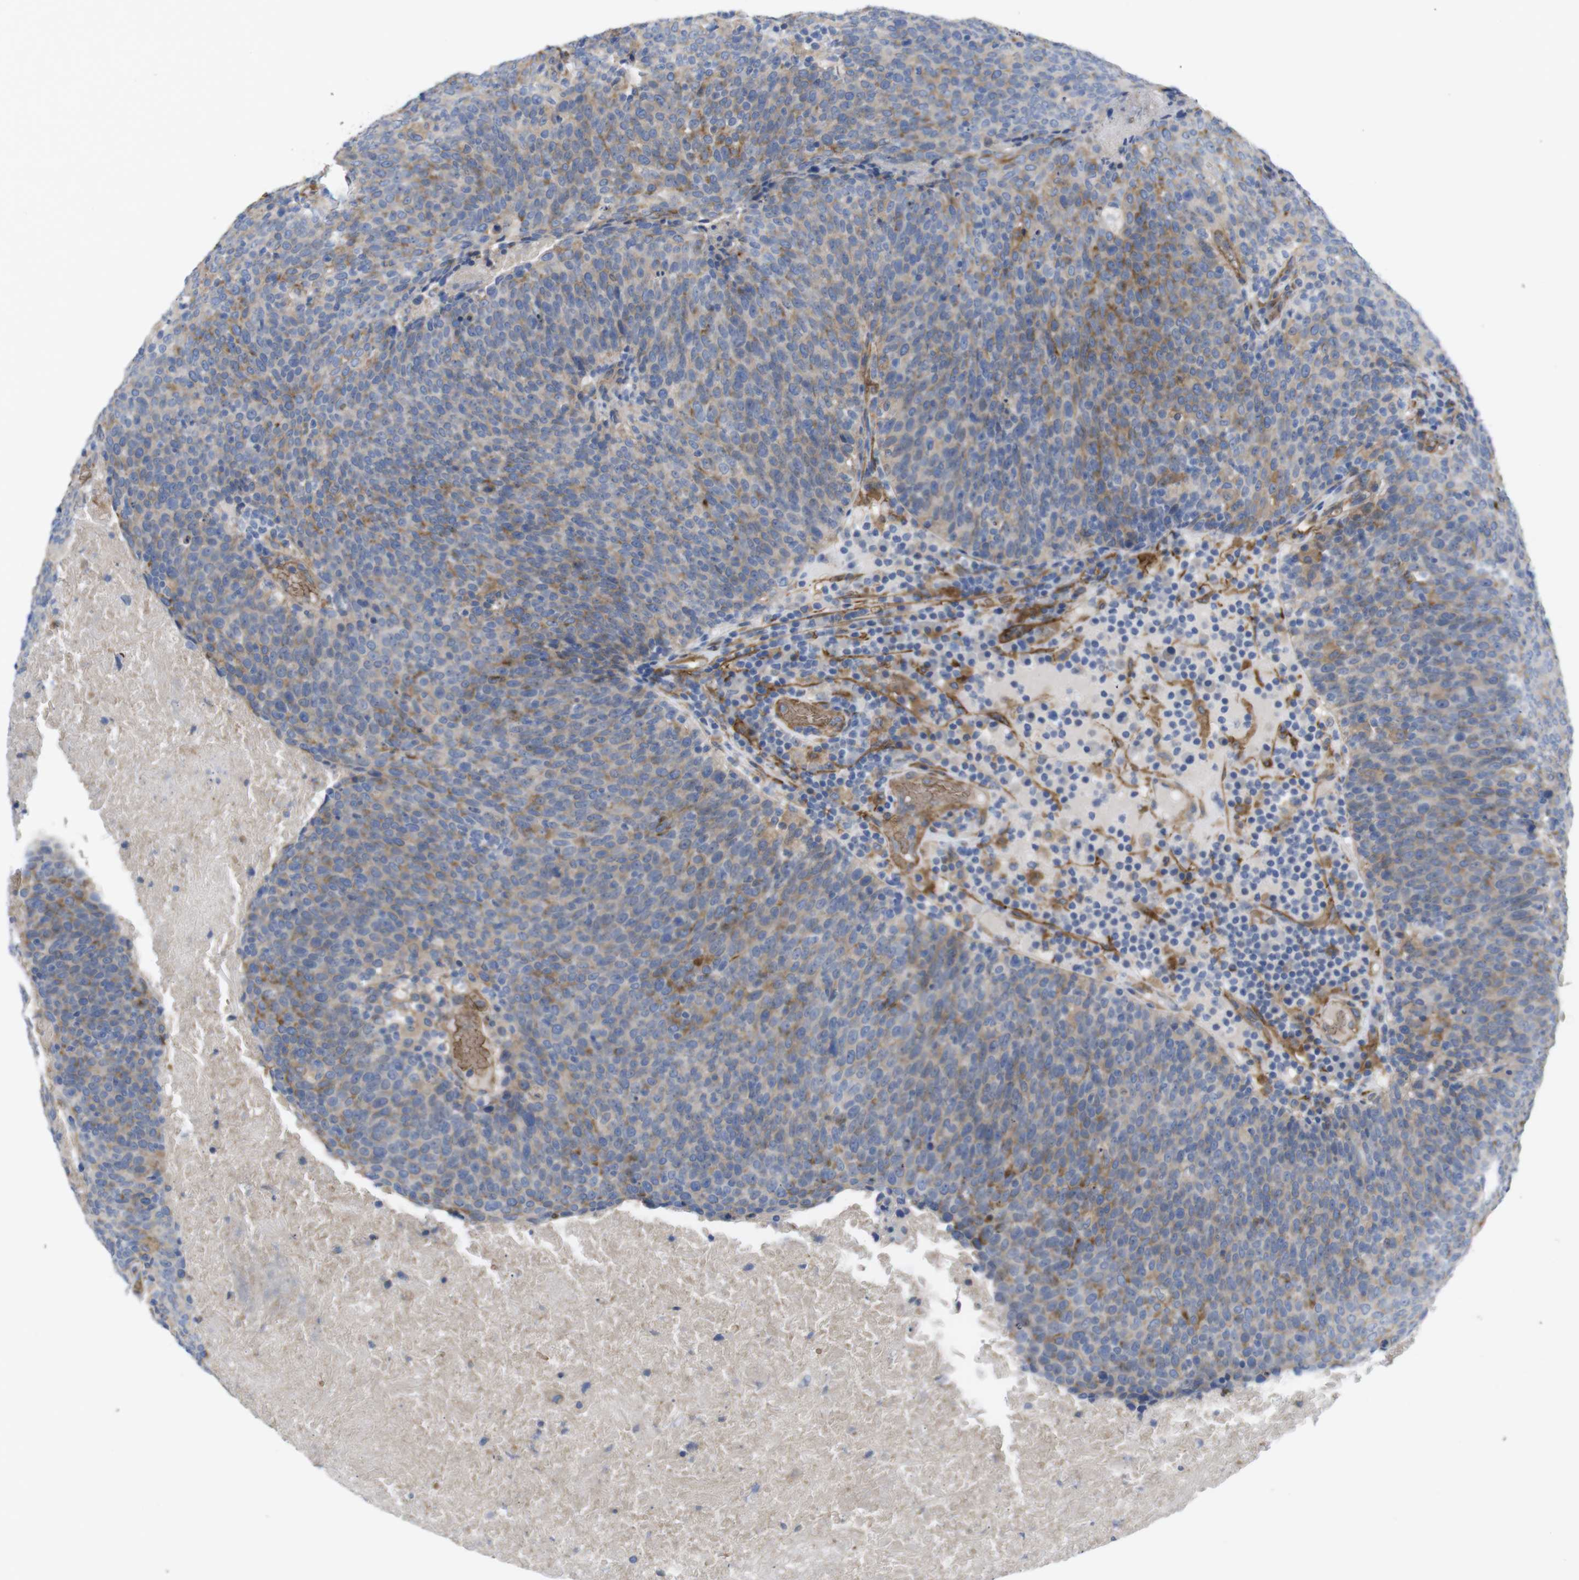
{"staining": {"intensity": "moderate", "quantity": "<25%", "location": "cytoplasmic/membranous"}, "tissue": "head and neck cancer", "cell_type": "Tumor cells", "image_type": "cancer", "snomed": [{"axis": "morphology", "description": "Squamous cell carcinoma, NOS"}, {"axis": "morphology", "description": "Squamous cell carcinoma, metastatic, NOS"}, {"axis": "topography", "description": "Lymph node"}, {"axis": "topography", "description": "Head-Neck"}], "caption": "Immunohistochemistry (IHC) image of human head and neck squamous cell carcinoma stained for a protein (brown), which shows low levels of moderate cytoplasmic/membranous staining in approximately <25% of tumor cells.", "gene": "CYBRD1", "patient": {"sex": "male", "age": 62}}